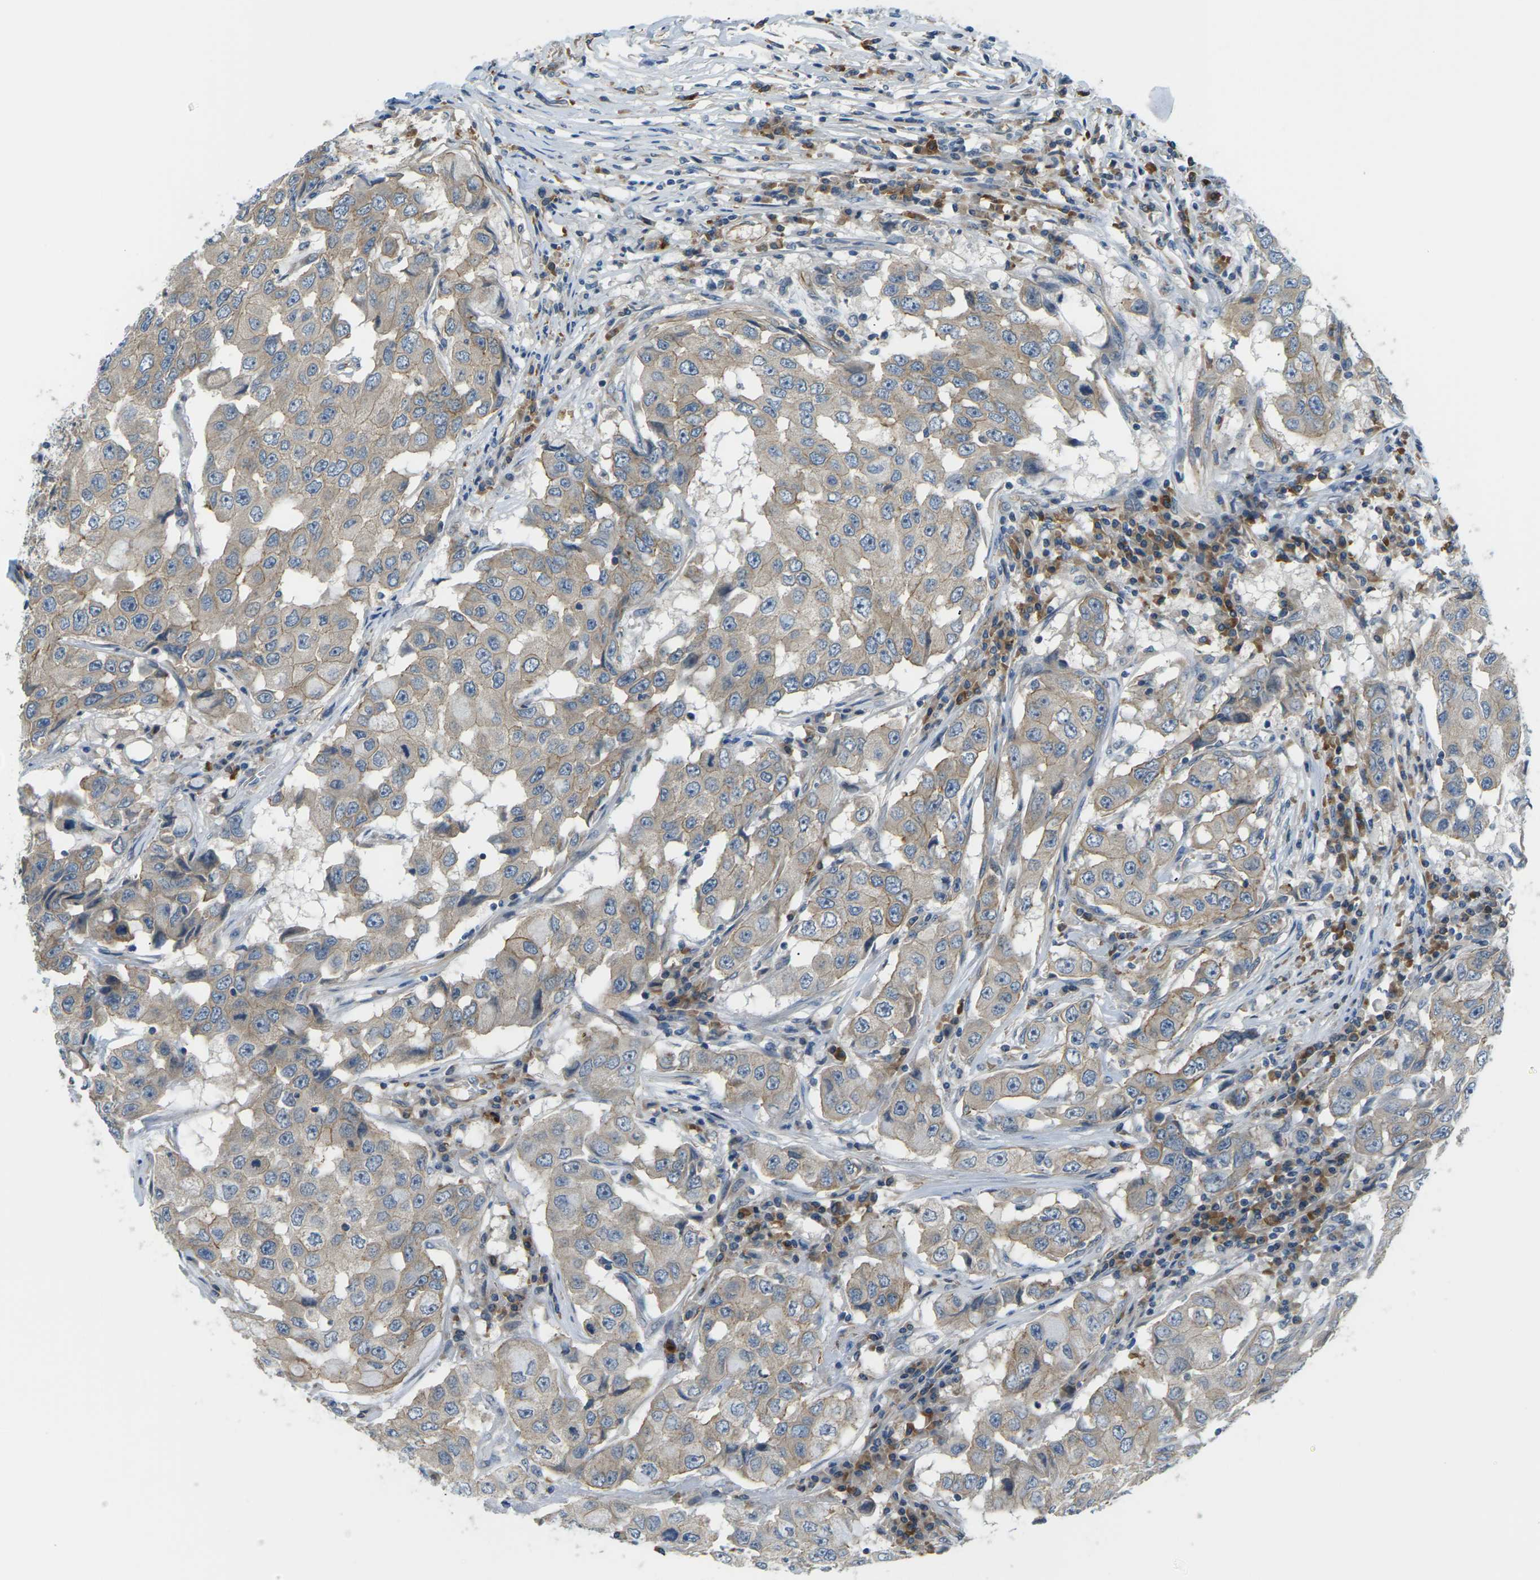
{"staining": {"intensity": "weak", "quantity": ">75%", "location": "cytoplasmic/membranous"}, "tissue": "breast cancer", "cell_type": "Tumor cells", "image_type": "cancer", "snomed": [{"axis": "morphology", "description": "Duct carcinoma"}, {"axis": "topography", "description": "Breast"}], "caption": "Immunohistochemistry (IHC) (DAB (3,3'-diaminobenzidine)) staining of human breast cancer (intraductal carcinoma) exhibits weak cytoplasmic/membranous protein staining in about >75% of tumor cells.", "gene": "SLC13A3", "patient": {"sex": "female", "age": 27}}